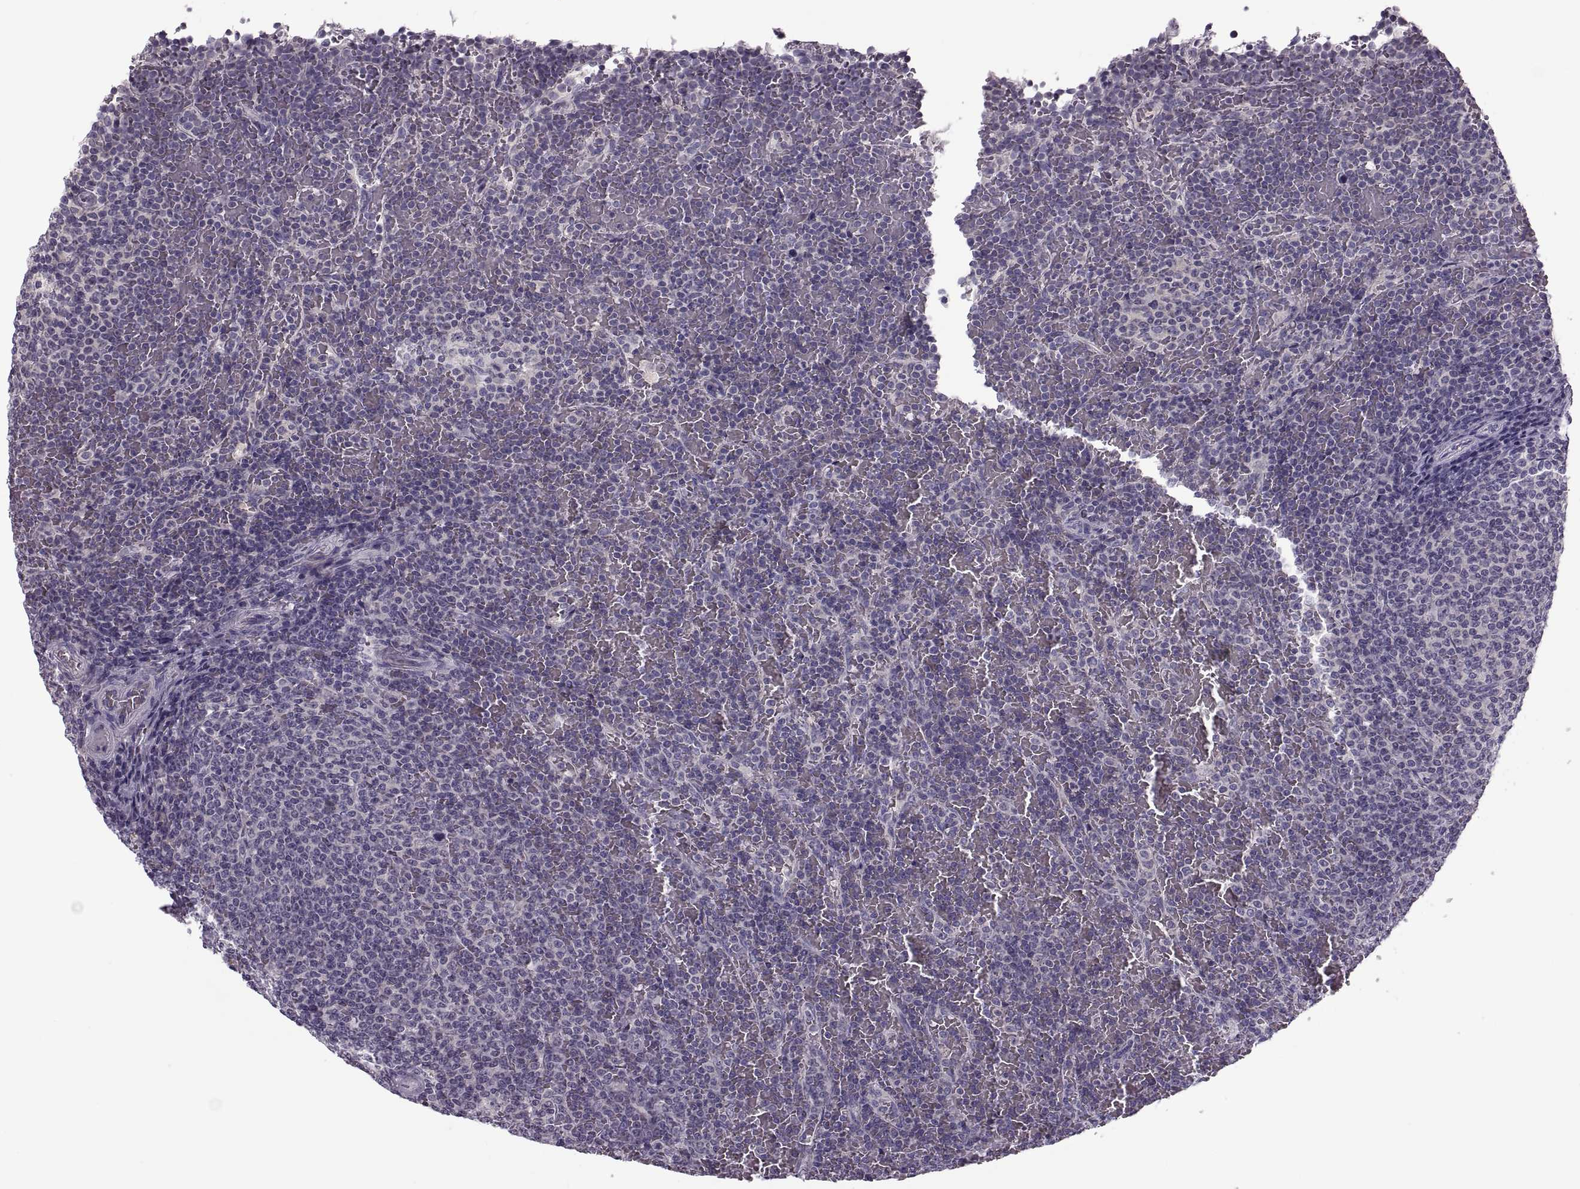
{"staining": {"intensity": "negative", "quantity": "none", "location": "none"}, "tissue": "lymphoma", "cell_type": "Tumor cells", "image_type": "cancer", "snomed": [{"axis": "morphology", "description": "Malignant lymphoma, non-Hodgkin's type, Low grade"}, {"axis": "topography", "description": "Spleen"}], "caption": "A micrograph of malignant lymphoma, non-Hodgkin's type (low-grade) stained for a protein exhibits no brown staining in tumor cells. (Stains: DAB immunohistochemistry (IHC) with hematoxylin counter stain, Microscopy: brightfield microscopy at high magnification).", "gene": "PRSS54", "patient": {"sex": "female", "age": 77}}